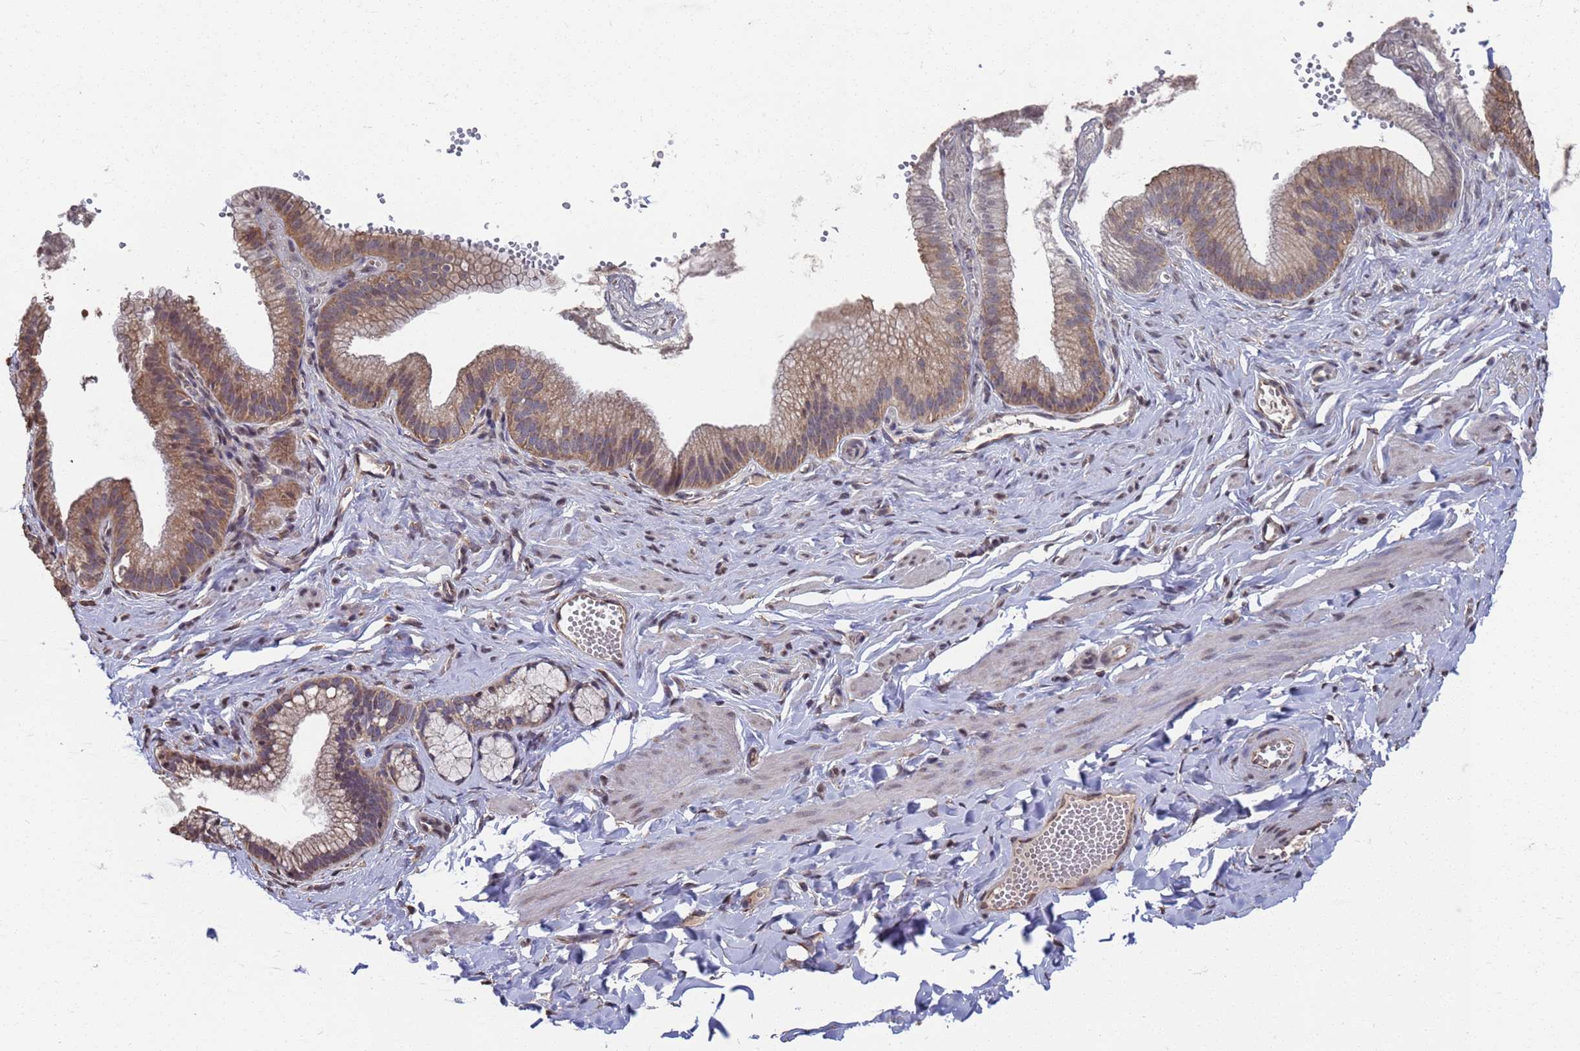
{"staining": {"intensity": "moderate", "quantity": ">75%", "location": "cytoplasmic/membranous"}, "tissue": "adipose tissue", "cell_type": "Adipocytes", "image_type": "normal", "snomed": [{"axis": "morphology", "description": "Normal tissue, NOS"}, {"axis": "topography", "description": "Gallbladder"}, {"axis": "topography", "description": "Peripheral nerve tissue"}], "caption": "Adipocytes display medium levels of moderate cytoplasmic/membranous expression in about >75% of cells in unremarkable adipose tissue.", "gene": "CFAP119", "patient": {"sex": "male", "age": 38}}